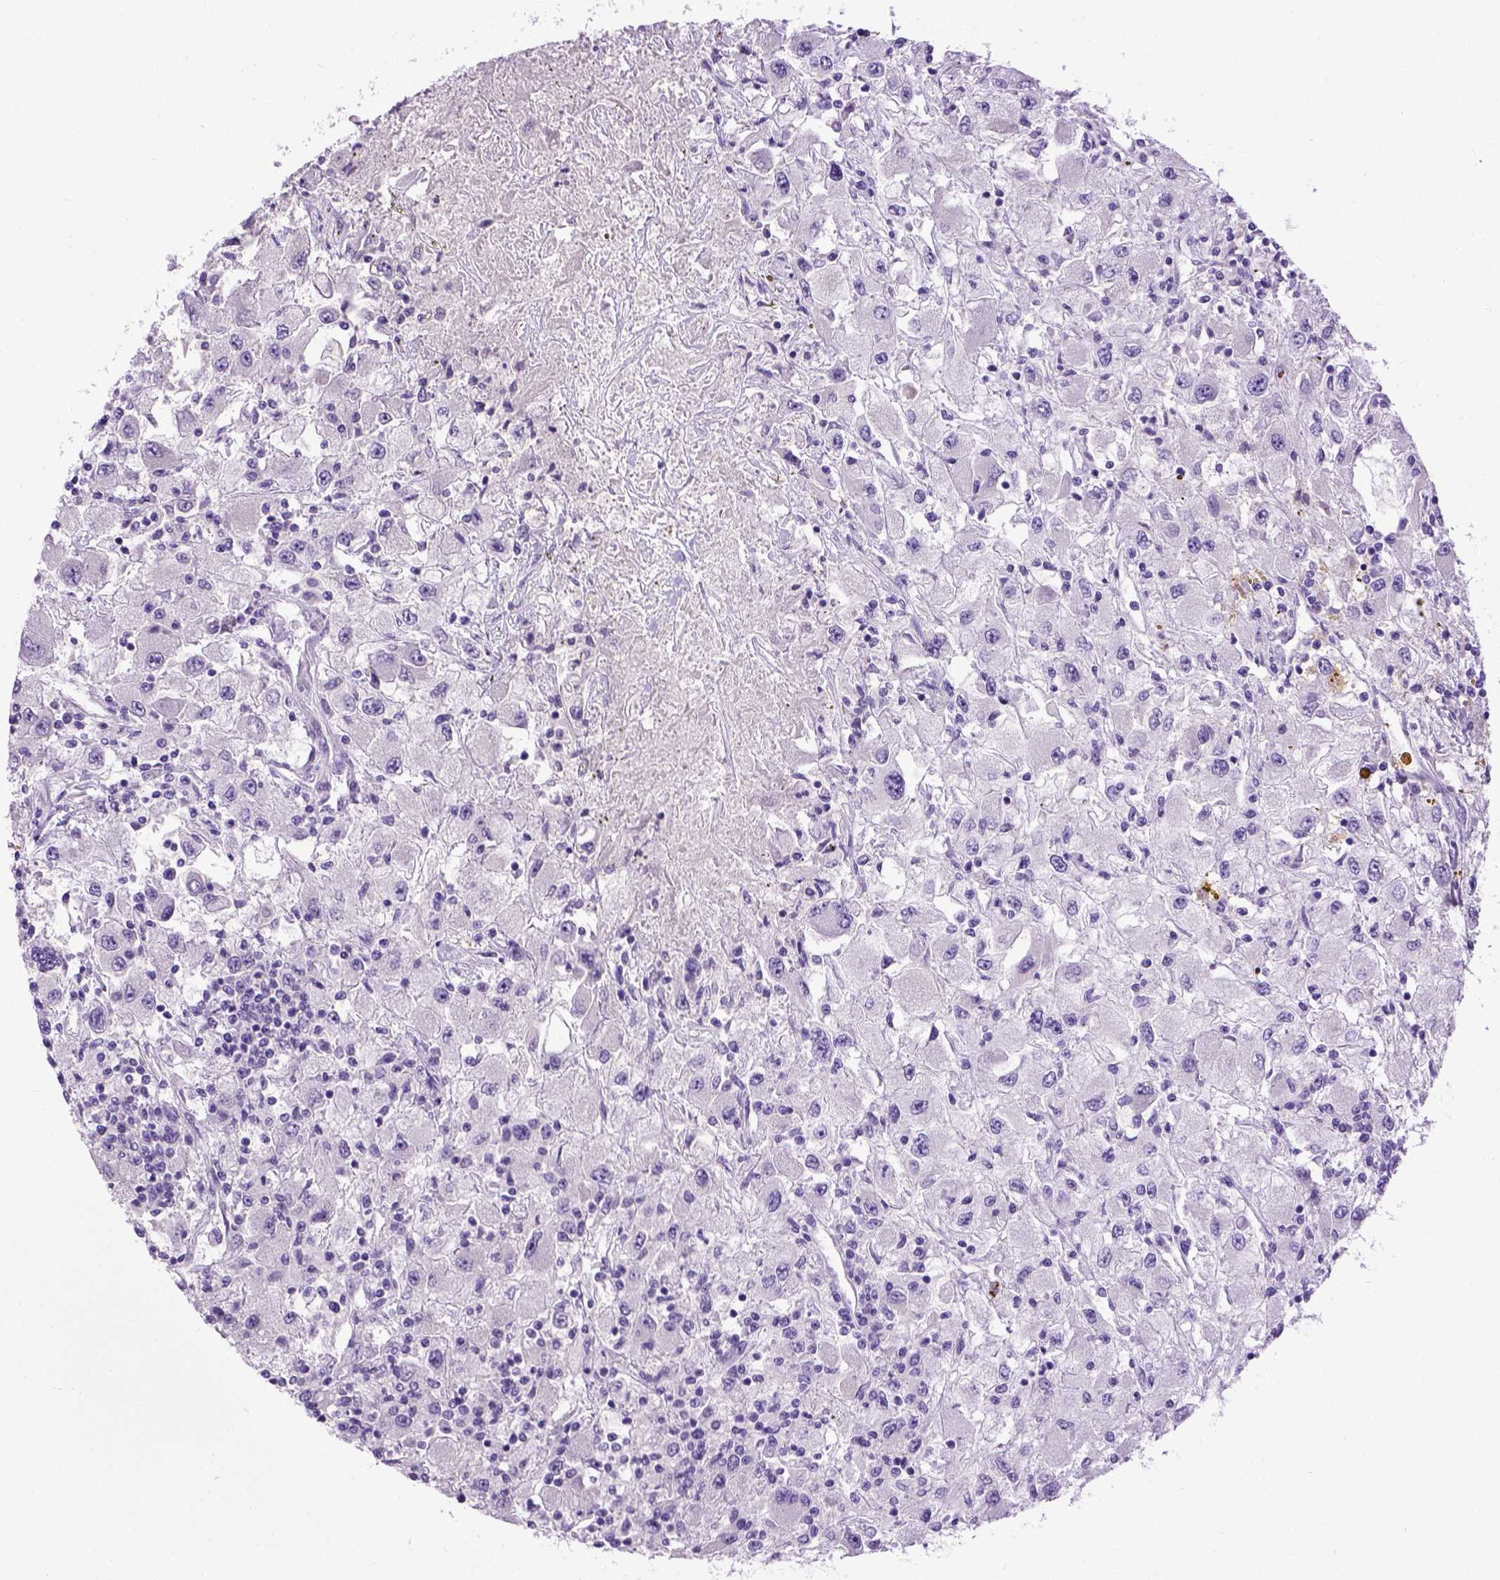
{"staining": {"intensity": "negative", "quantity": "none", "location": "none"}, "tissue": "renal cancer", "cell_type": "Tumor cells", "image_type": "cancer", "snomed": [{"axis": "morphology", "description": "Adenocarcinoma, NOS"}, {"axis": "topography", "description": "Kidney"}], "caption": "A high-resolution image shows IHC staining of renal cancer (adenocarcinoma), which displays no significant staining in tumor cells. (DAB (3,3'-diaminobenzidine) IHC, high magnification).", "gene": "CDH1", "patient": {"sex": "female", "age": 67}}